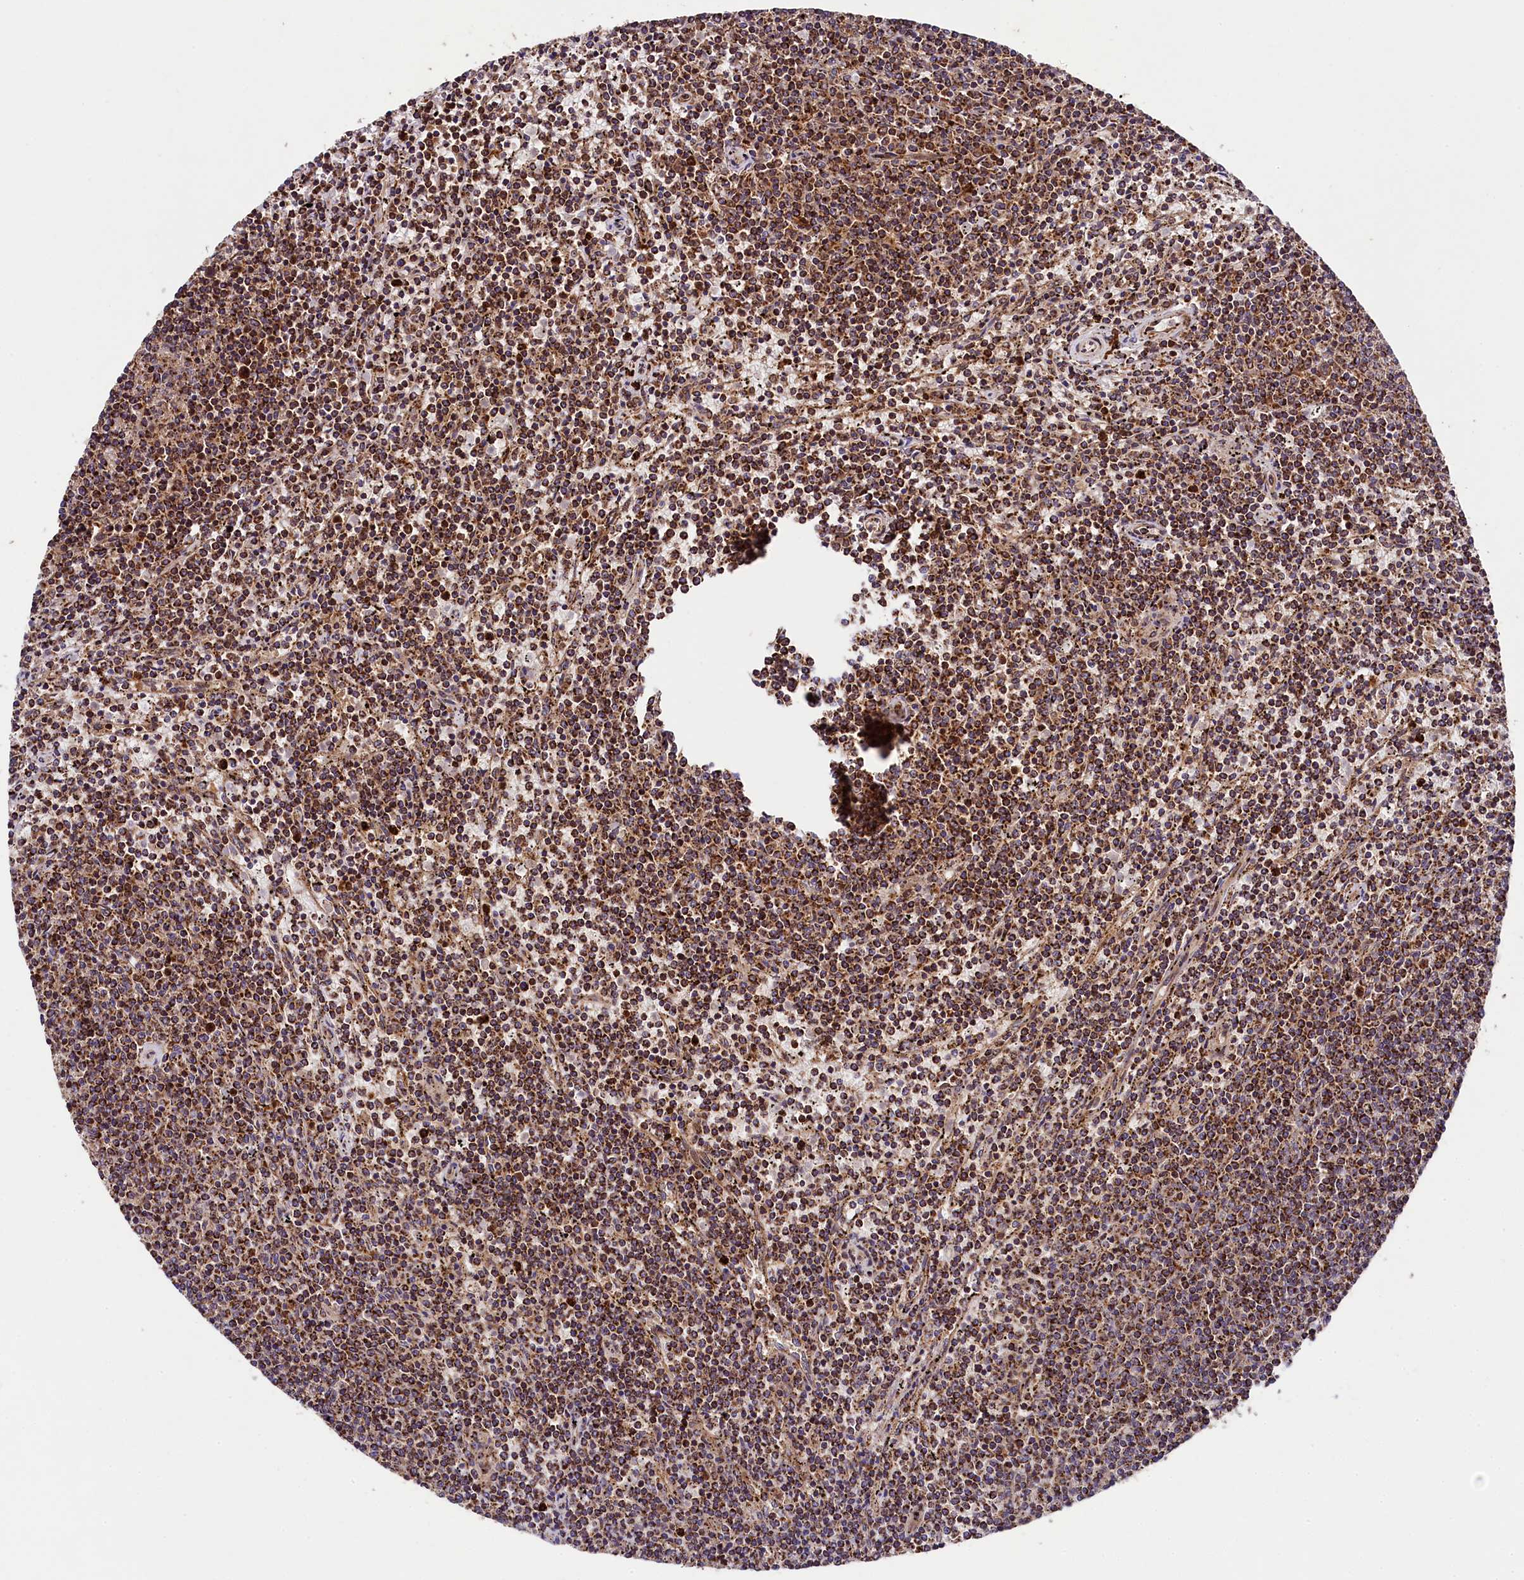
{"staining": {"intensity": "strong", "quantity": ">75%", "location": "cytoplasmic/membranous"}, "tissue": "lymphoma", "cell_type": "Tumor cells", "image_type": "cancer", "snomed": [{"axis": "morphology", "description": "Malignant lymphoma, non-Hodgkin's type, Low grade"}, {"axis": "topography", "description": "Spleen"}], "caption": "Lymphoma stained with immunohistochemistry displays strong cytoplasmic/membranous positivity in about >75% of tumor cells. (DAB (3,3'-diaminobenzidine) = brown stain, brightfield microscopy at high magnification).", "gene": "CLYBL", "patient": {"sex": "female", "age": 50}}